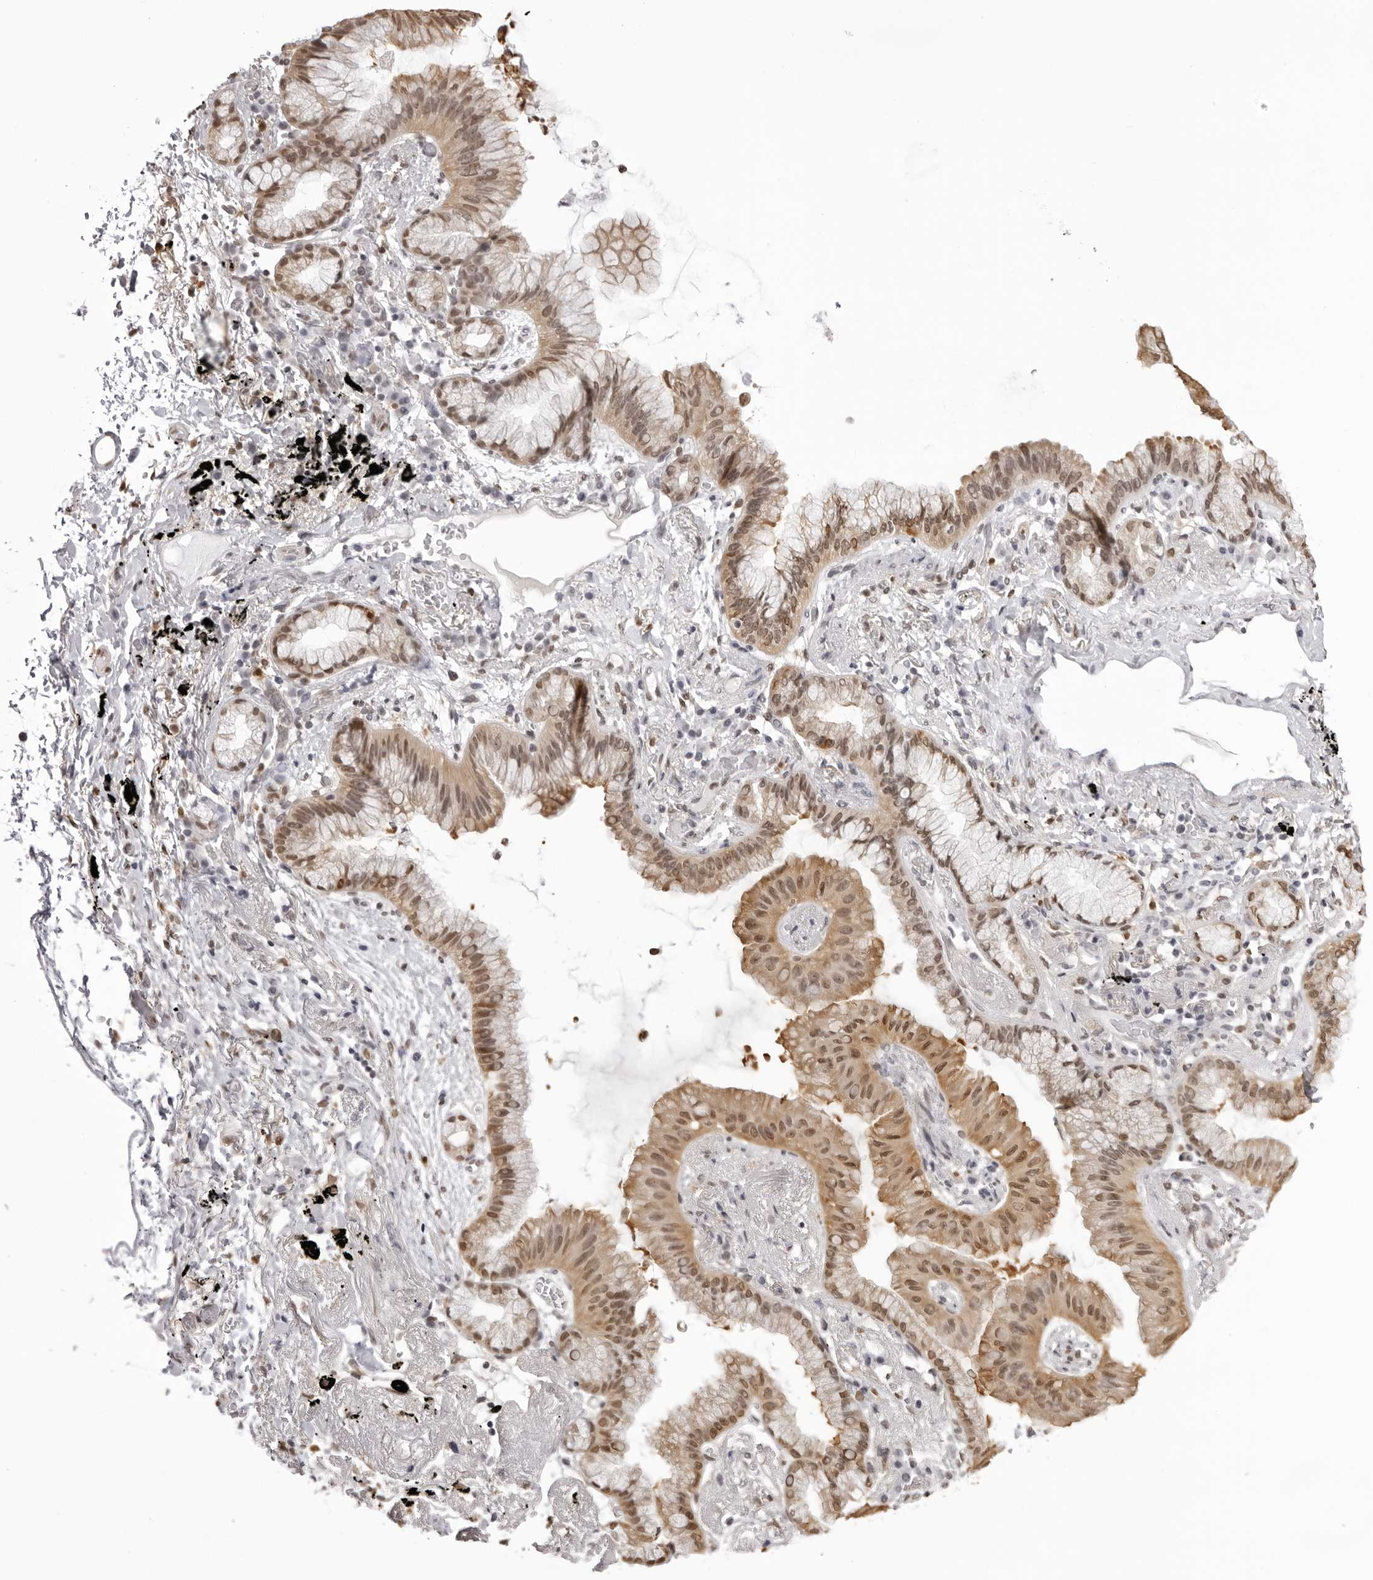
{"staining": {"intensity": "moderate", "quantity": ">75%", "location": "cytoplasmic/membranous,nuclear"}, "tissue": "lung cancer", "cell_type": "Tumor cells", "image_type": "cancer", "snomed": [{"axis": "morphology", "description": "Adenocarcinoma, NOS"}, {"axis": "topography", "description": "Lung"}], "caption": "Moderate cytoplasmic/membranous and nuclear expression is appreciated in about >75% of tumor cells in lung cancer.", "gene": "HSPA4", "patient": {"sex": "female", "age": 70}}